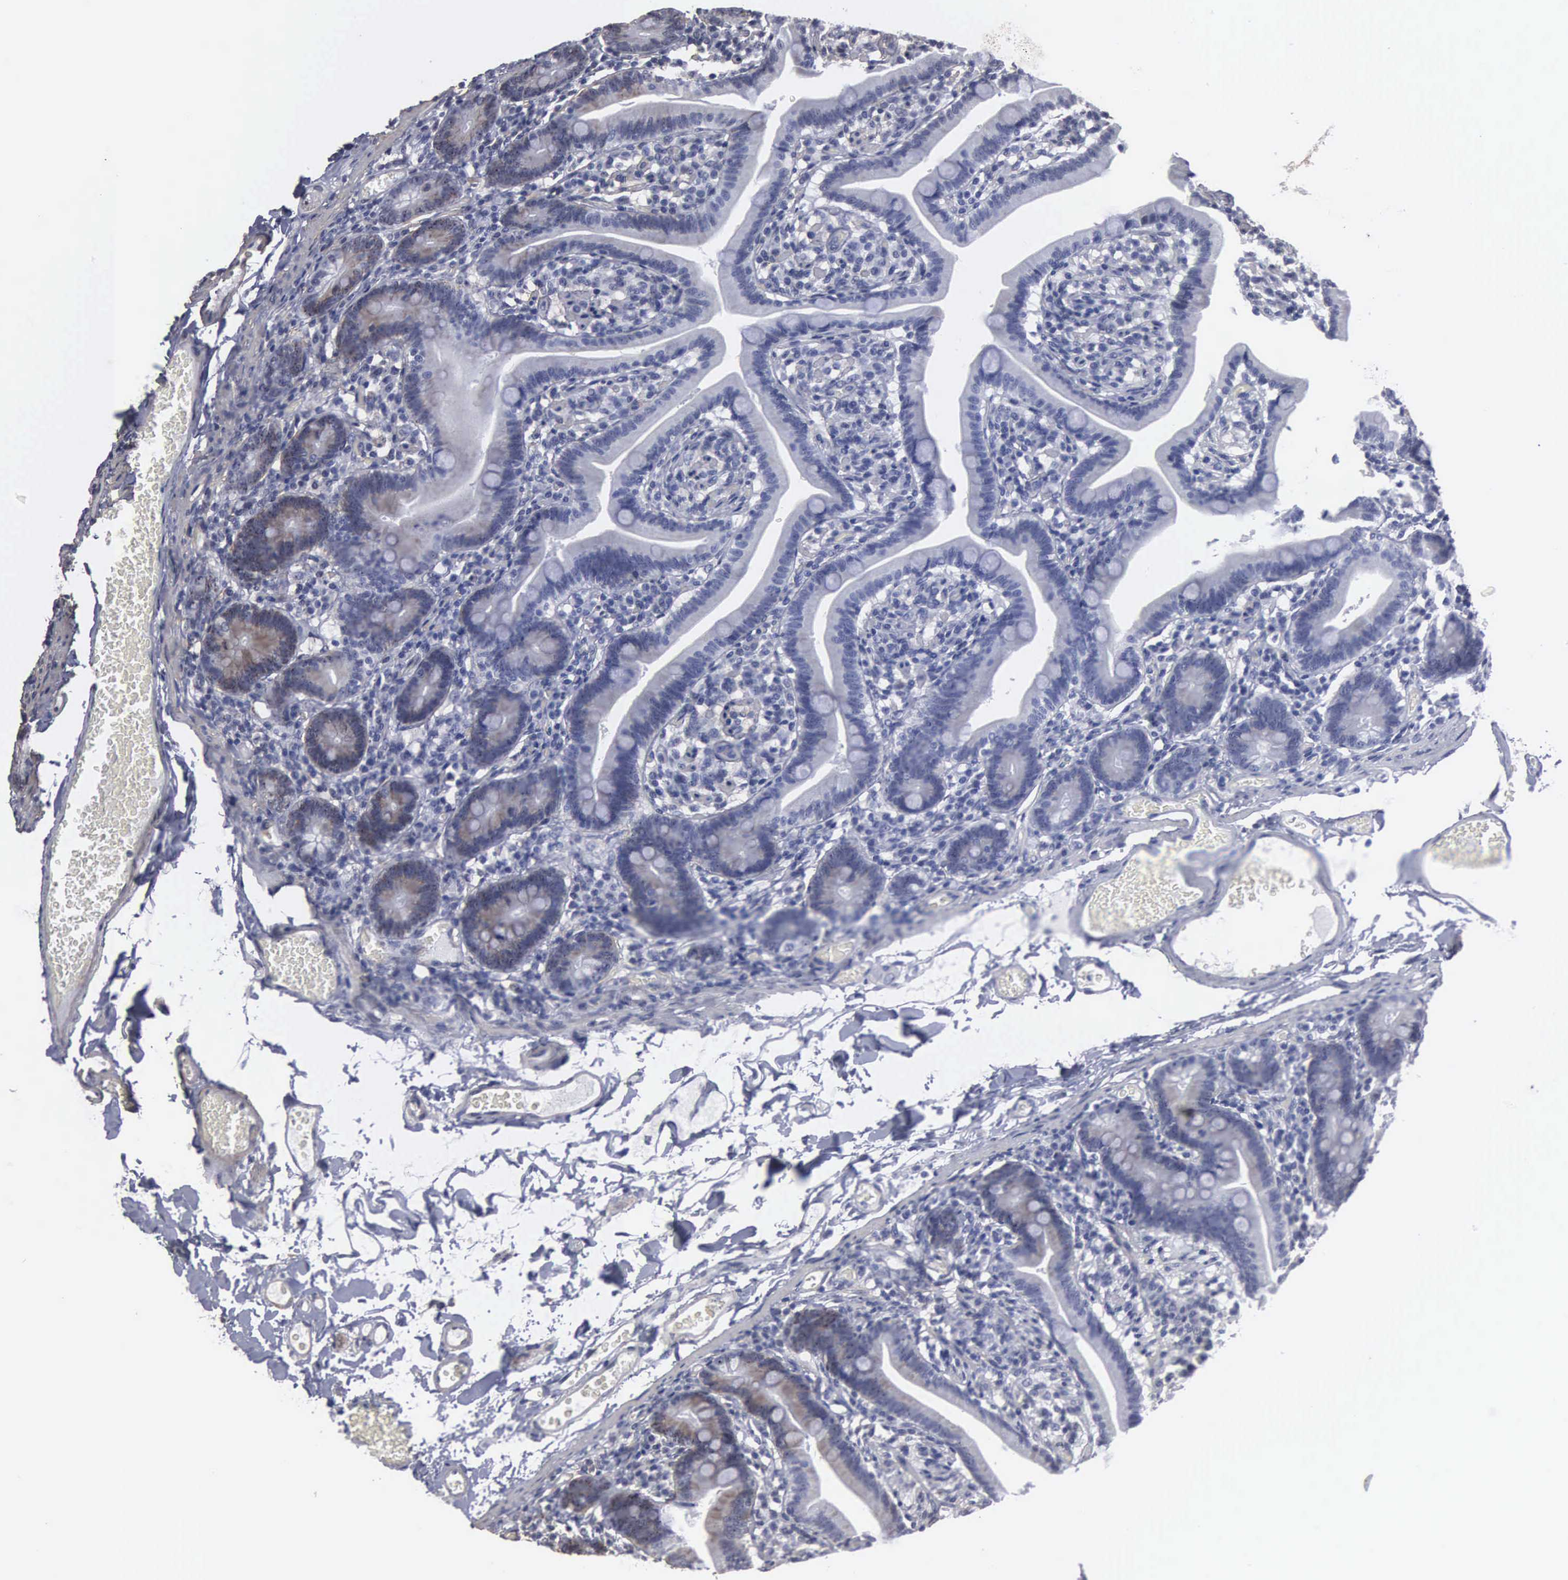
{"staining": {"intensity": "weak", "quantity": "<25%", "location": "cytoplasmic/membranous"}, "tissue": "duodenum", "cell_type": "Glandular cells", "image_type": "normal", "snomed": [{"axis": "morphology", "description": "Normal tissue, NOS"}, {"axis": "topography", "description": "Duodenum"}], "caption": "The immunohistochemistry (IHC) histopathology image has no significant staining in glandular cells of duodenum.", "gene": "NGDN", "patient": {"sex": "female", "age": 75}}